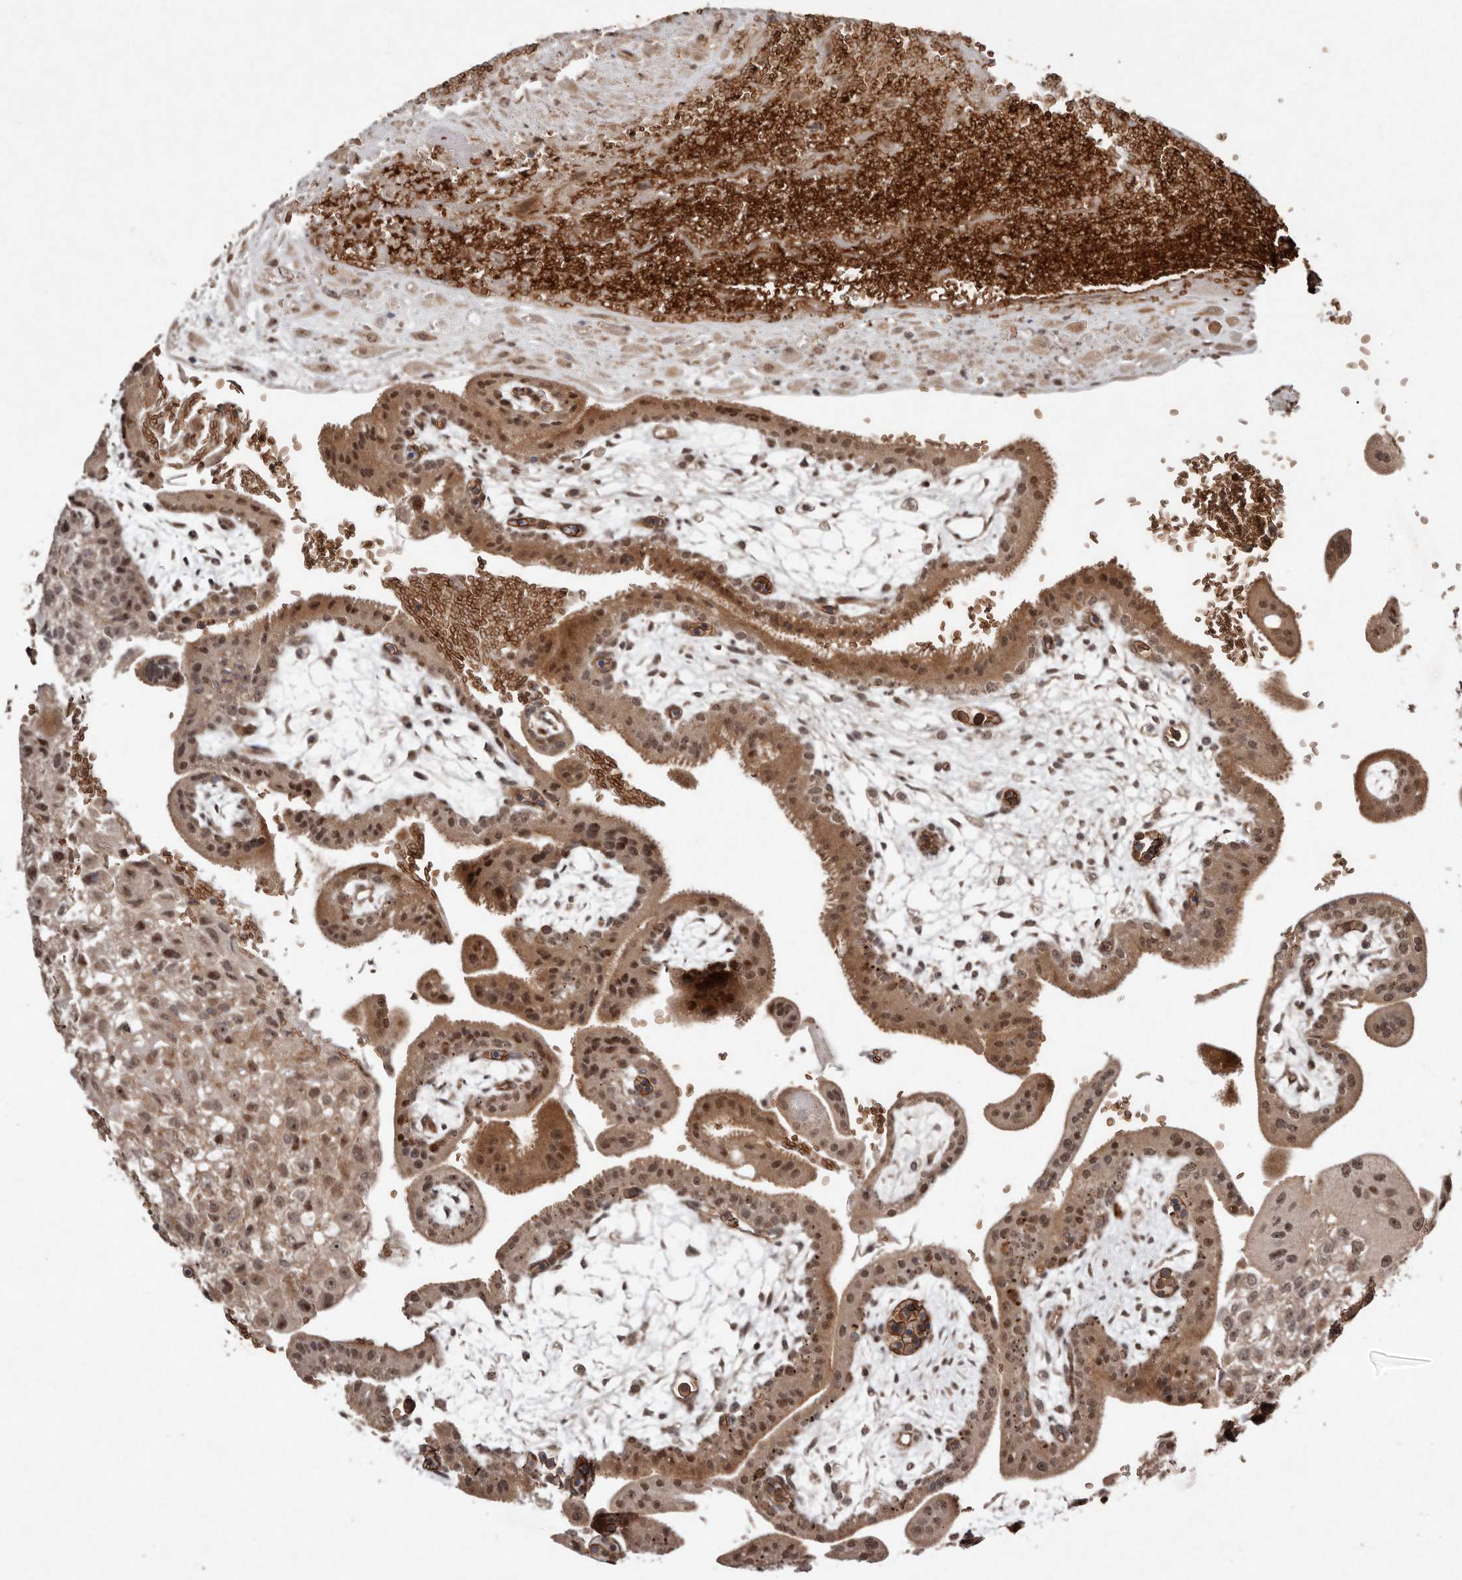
{"staining": {"intensity": "moderate", "quantity": ">75%", "location": "cytoplasmic/membranous,nuclear"}, "tissue": "placenta", "cell_type": "Decidual cells", "image_type": "normal", "snomed": [{"axis": "morphology", "description": "Normal tissue, NOS"}, {"axis": "topography", "description": "Placenta"}], "caption": "Immunohistochemistry of normal placenta exhibits medium levels of moderate cytoplasmic/membranous,nuclear staining in approximately >75% of decidual cells.", "gene": "DIP2C", "patient": {"sex": "female", "age": 35}}